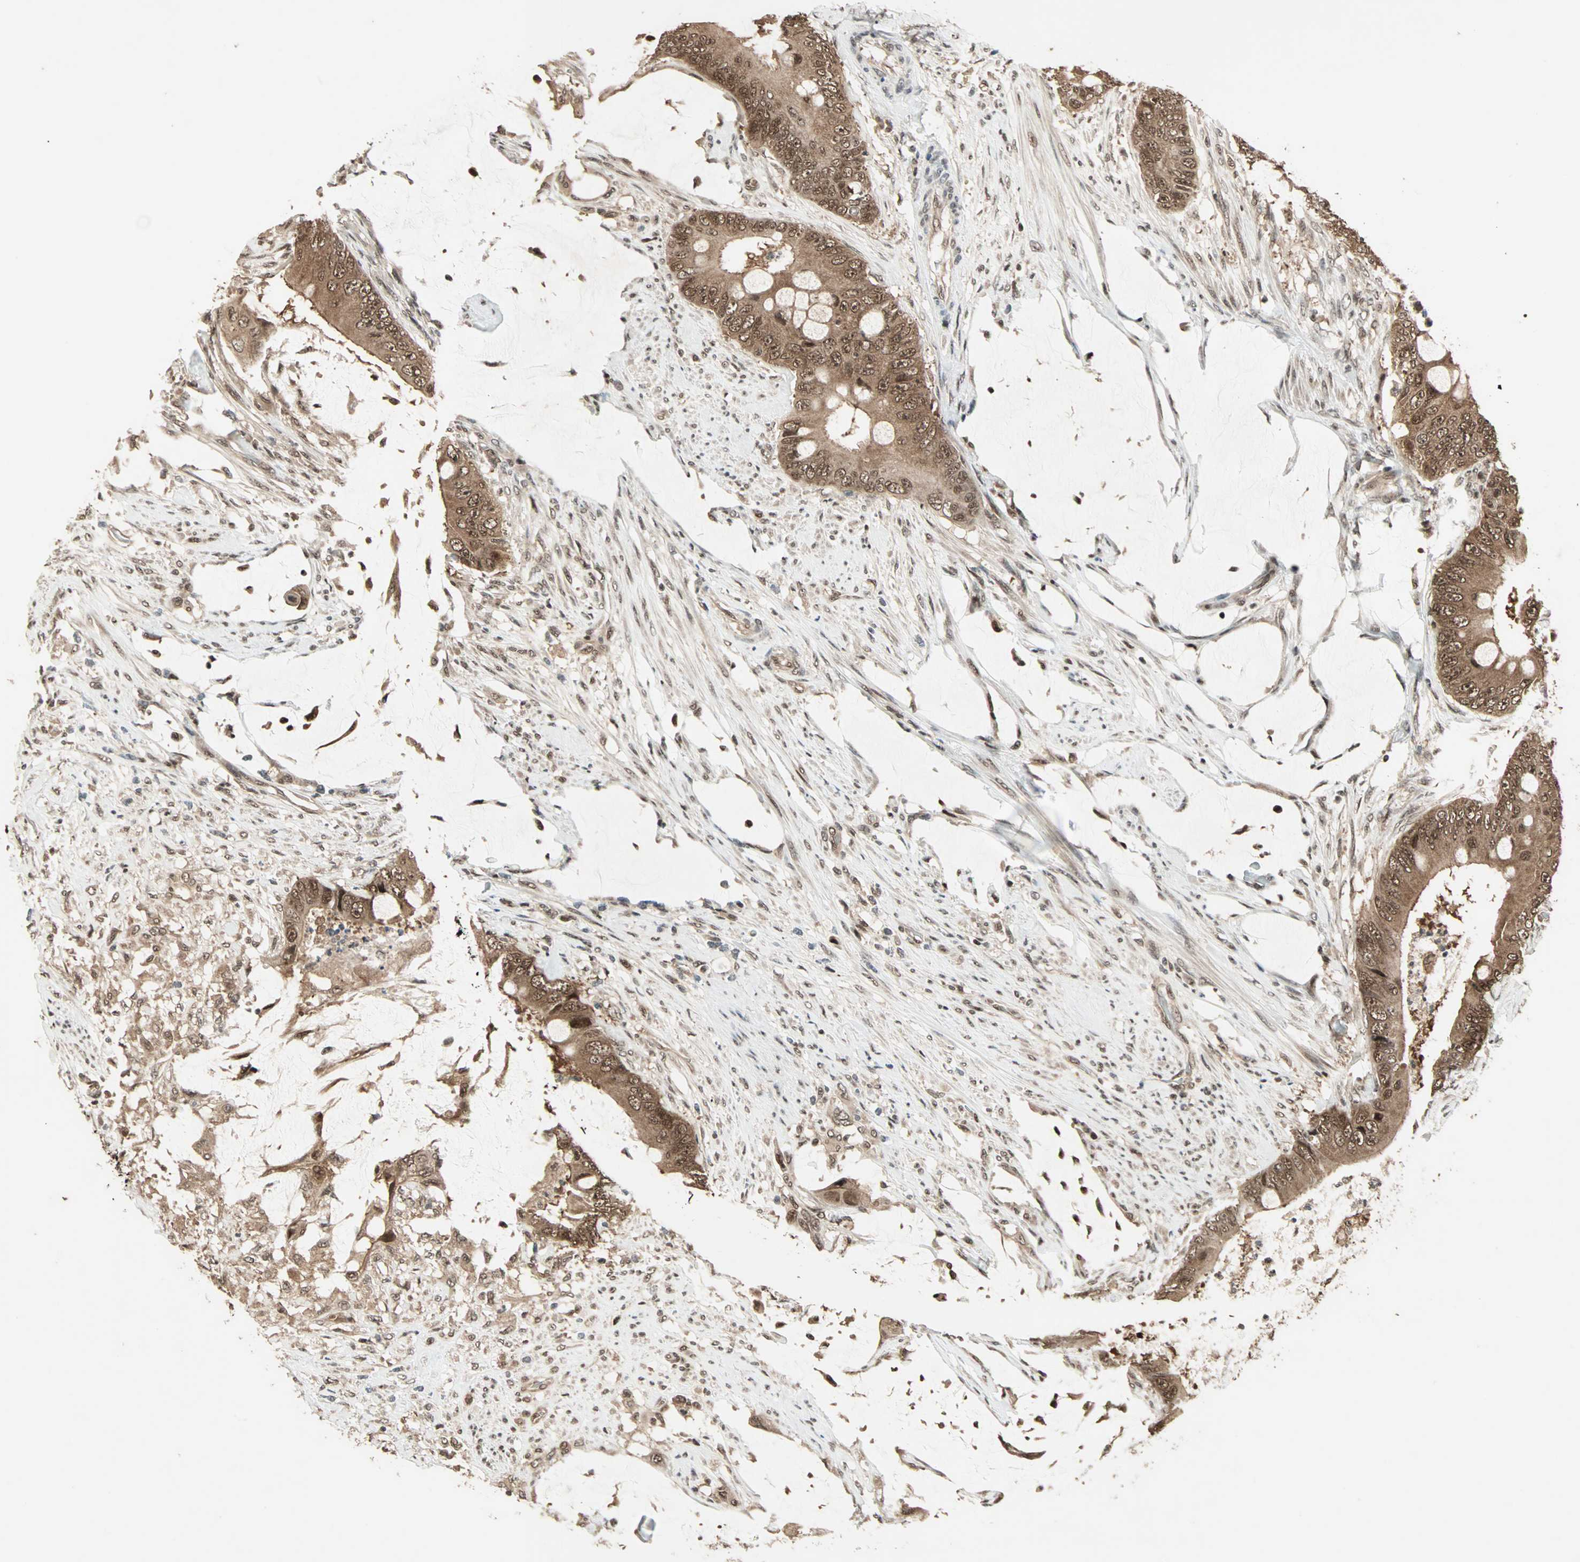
{"staining": {"intensity": "strong", "quantity": ">75%", "location": "cytoplasmic/membranous,nuclear"}, "tissue": "colorectal cancer", "cell_type": "Tumor cells", "image_type": "cancer", "snomed": [{"axis": "morphology", "description": "Adenocarcinoma, NOS"}, {"axis": "topography", "description": "Rectum"}], "caption": "Brown immunohistochemical staining in colorectal cancer reveals strong cytoplasmic/membranous and nuclear expression in approximately >75% of tumor cells.", "gene": "ZNF44", "patient": {"sex": "female", "age": 77}}